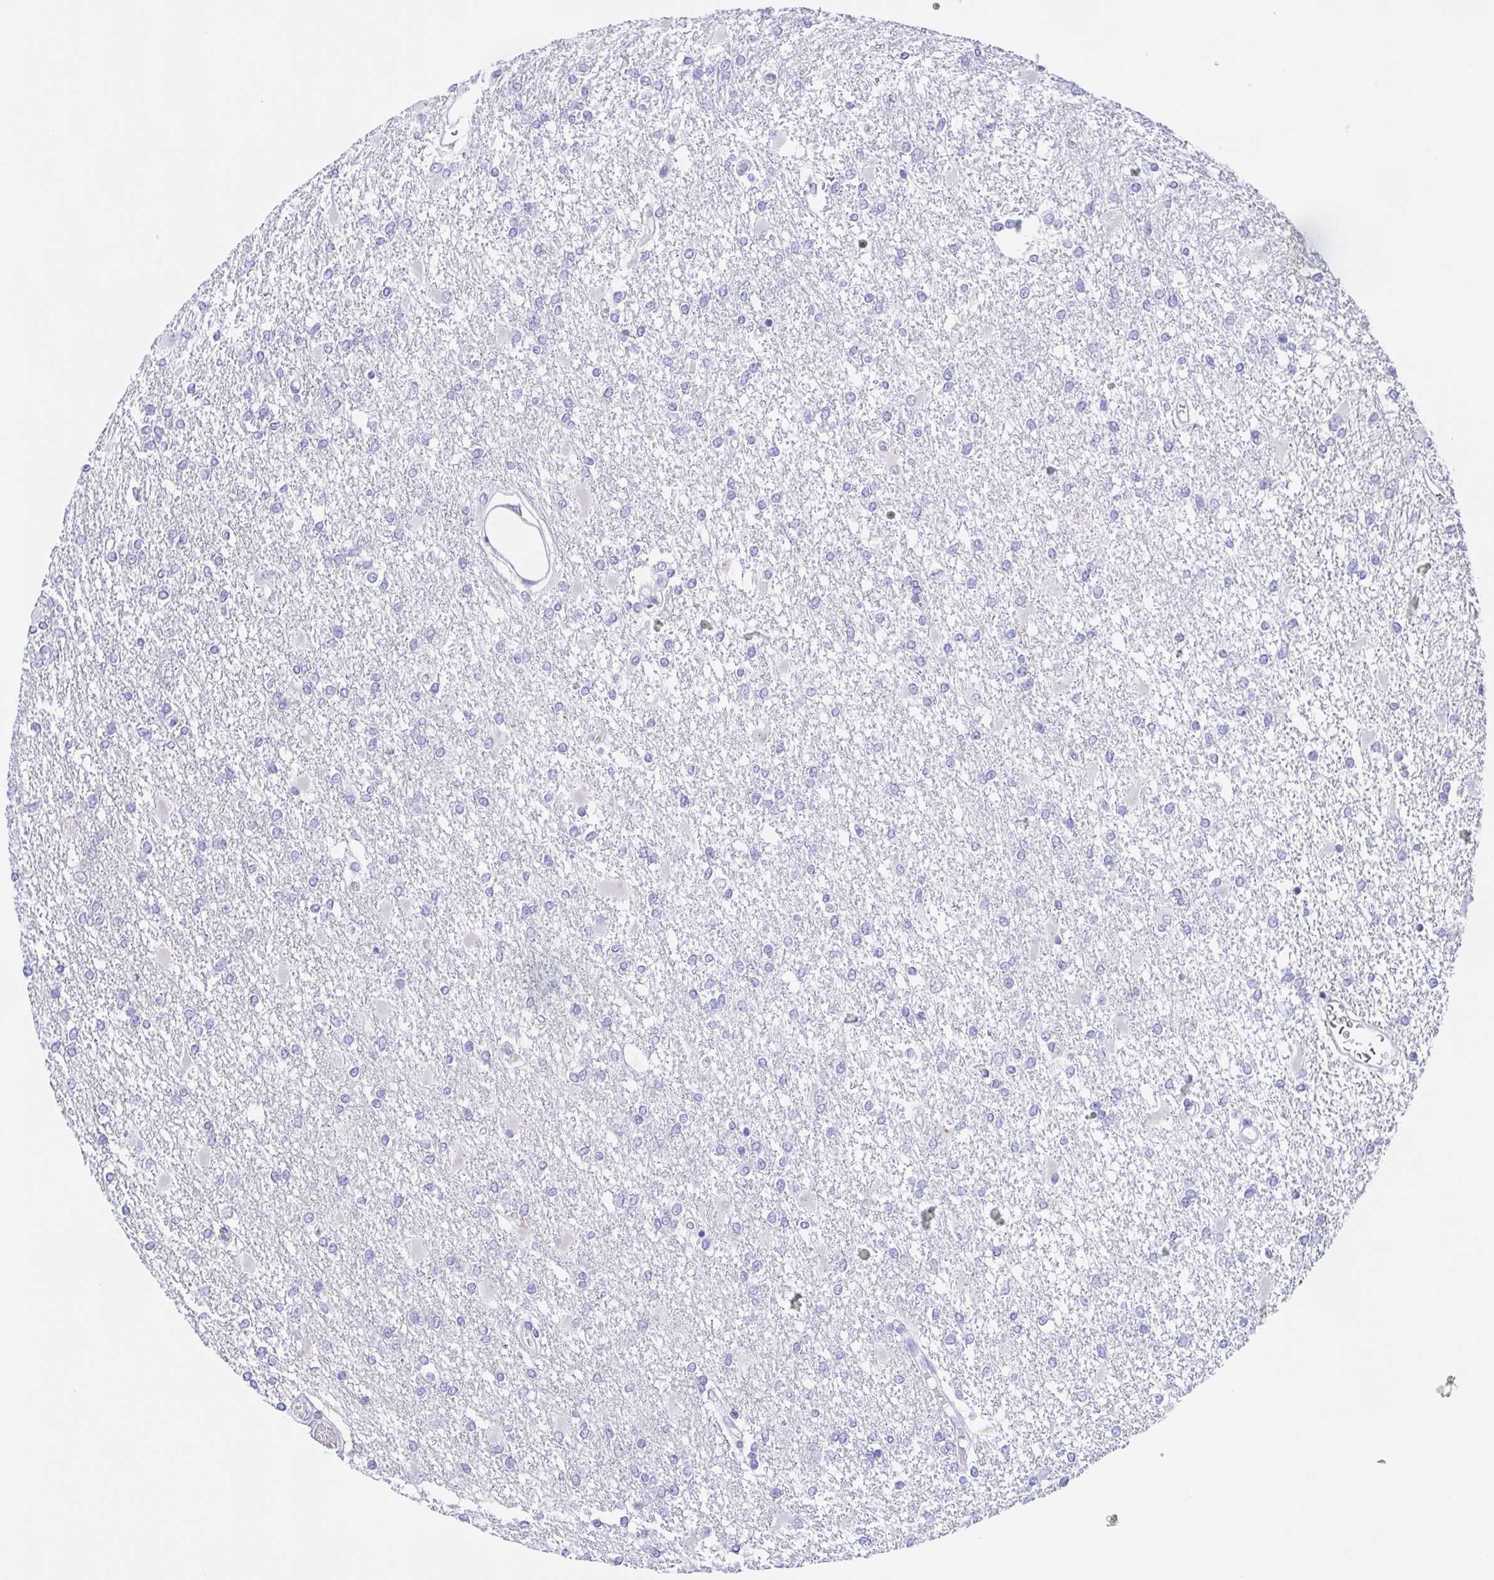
{"staining": {"intensity": "negative", "quantity": "none", "location": "none"}, "tissue": "glioma", "cell_type": "Tumor cells", "image_type": "cancer", "snomed": [{"axis": "morphology", "description": "Glioma, malignant, High grade"}, {"axis": "topography", "description": "Cerebral cortex"}], "caption": "Human glioma stained for a protein using immunohistochemistry demonstrates no staining in tumor cells.", "gene": "SCG3", "patient": {"sex": "male", "age": 79}}